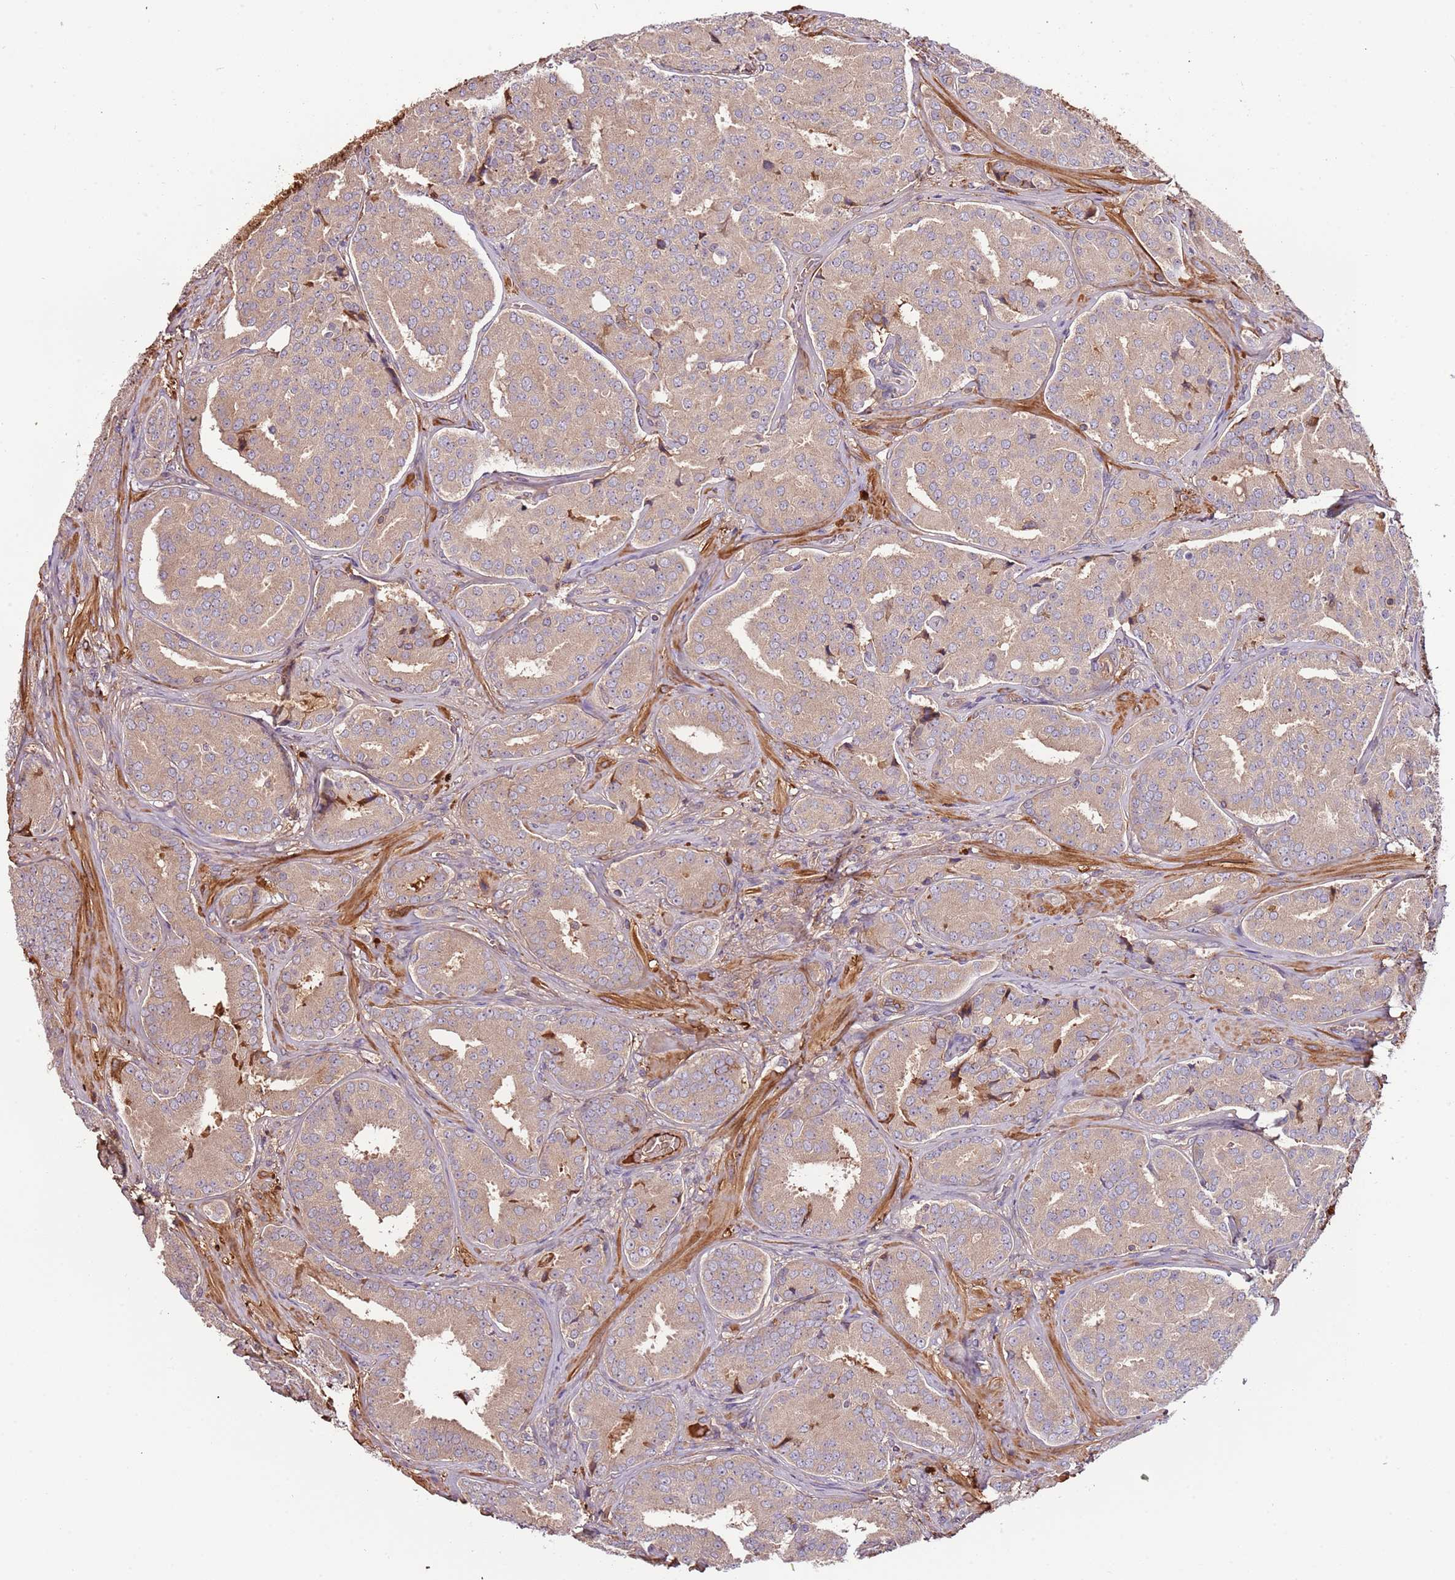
{"staining": {"intensity": "weak", "quantity": ">75%", "location": "cytoplasmic/membranous"}, "tissue": "prostate cancer", "cell_type": "Tumor cells", "image_type": "cancer", "snomed": [{"axis": "morphology", "description": "Adenocarcinoma, High grade"}, {"axis": "topography", "description": "Prostate"}], "caption": "Weak cytoplasmic/membranous positivity for a protein is appreciated in about >75% of tumor cells of prostate high-grade adenocarcinoma using immunohistochemistry.", "gene": "DENR", "patient": {"sex": "male", "age": 63}}